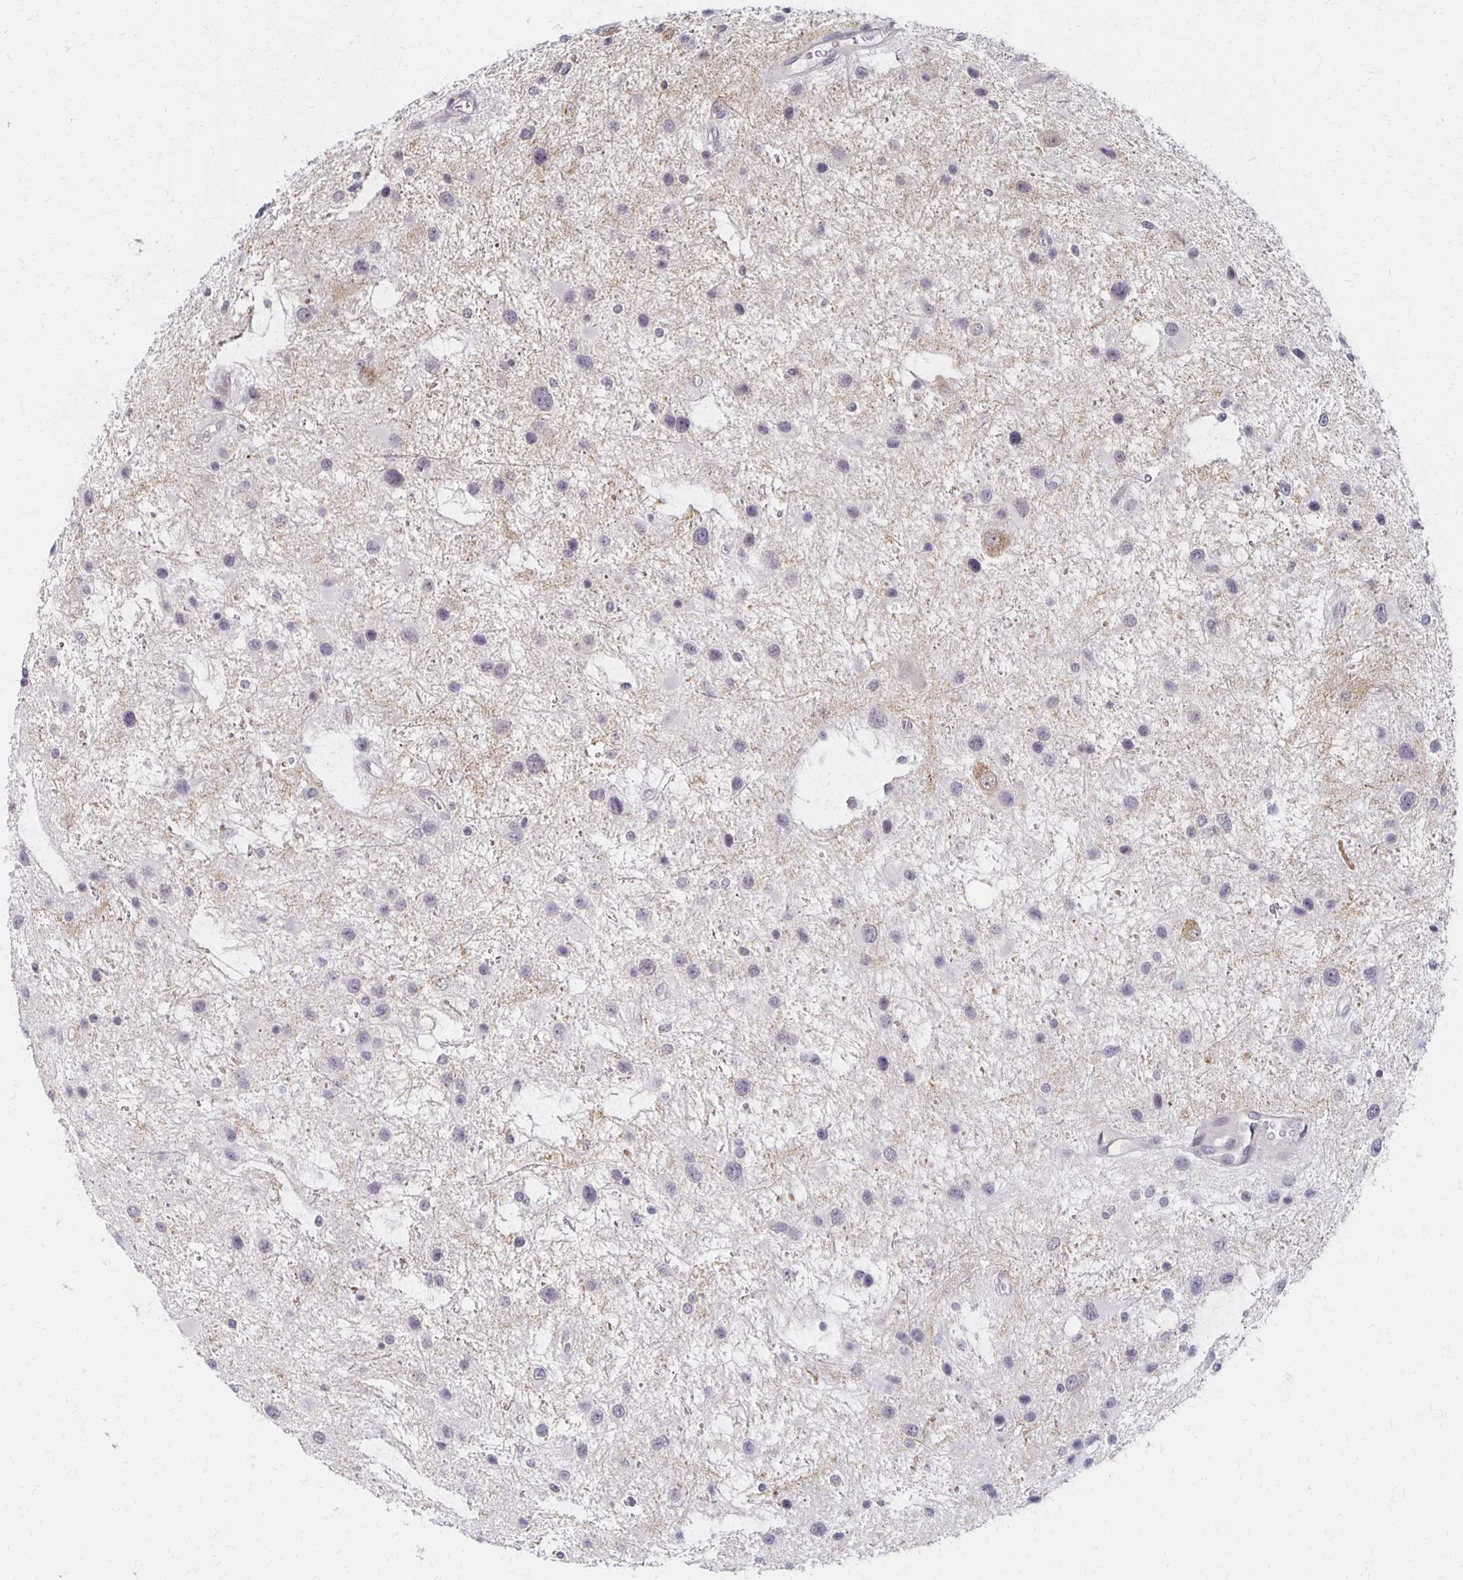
{"staining": {"intensity": "negative", "quantity": "none", "location": "none"}, "tissue": "glioma", "cell_type": "Tumor cells", "image_type": "cancer", "snomed": [{"axis": "morphology", "description": "Glioma, malignant, Low grade"}, {"axis": "topography", "description": "Brain"}], "caption": "This is a histopathology image of immunohistochemistry (IHC) staining of glioma, which shows no staining in tumor cells.", "gene": "PRKCB", "patient": {"sex": "female", "age": 32}}